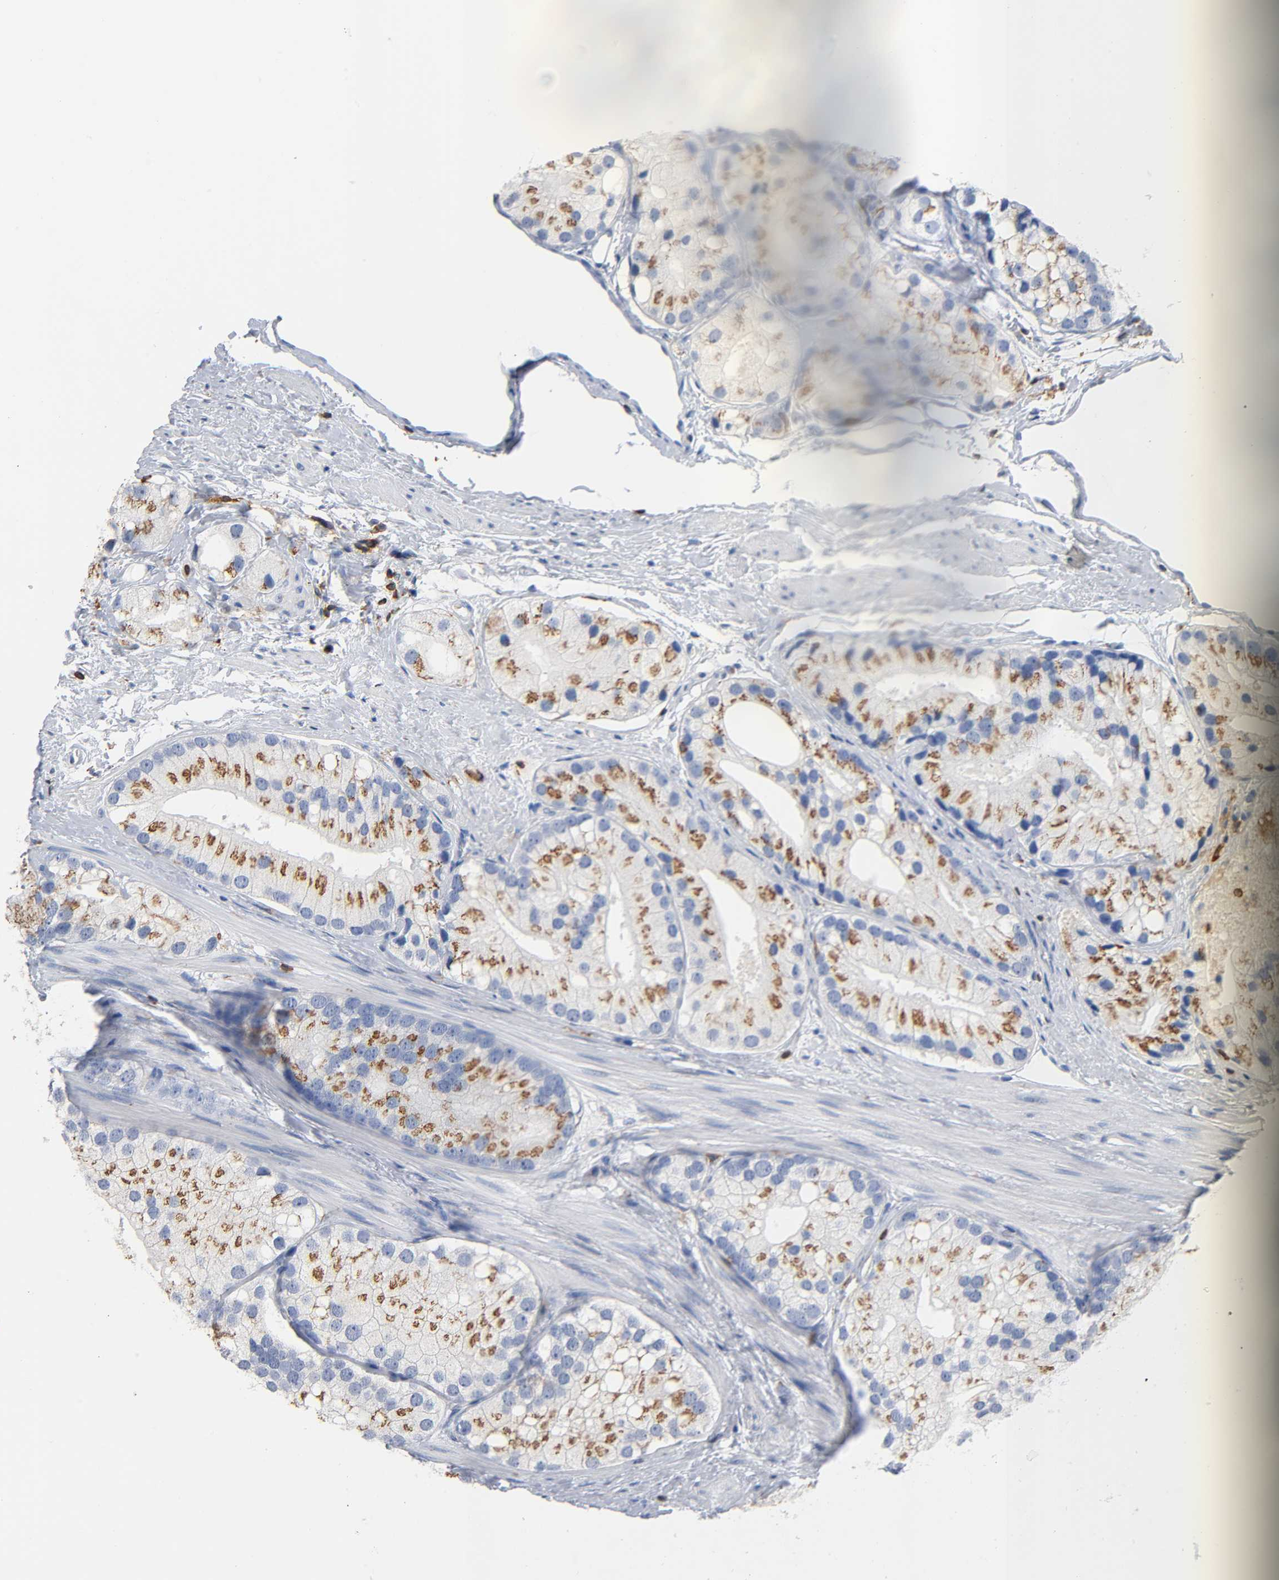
{"staining": {"intensity": "moderate", "quantity": ">75%", "location": "cytoplasmic/membranous"}, "tissue": "prostate cancer", "cell_type": "Tumor cells", "image_type": "cancer", "snomed": [{"axis": "morphology", "description": "Adenocarcinoma, Low grade"}, {"axis": "topography", "description": "Prostate"}], "caption": "Low-grade adenocarcinoma (prostate) tissue exhibits moderate cytoplasmic/membranous positivity in about >75% of tumor cells, visualized by immunohistochemistry. (DAB IHC, brown staining for protein, blue staining for nuclei).", "gene": "CAPN10", "patient": {"sex": "male", "age": 69}}